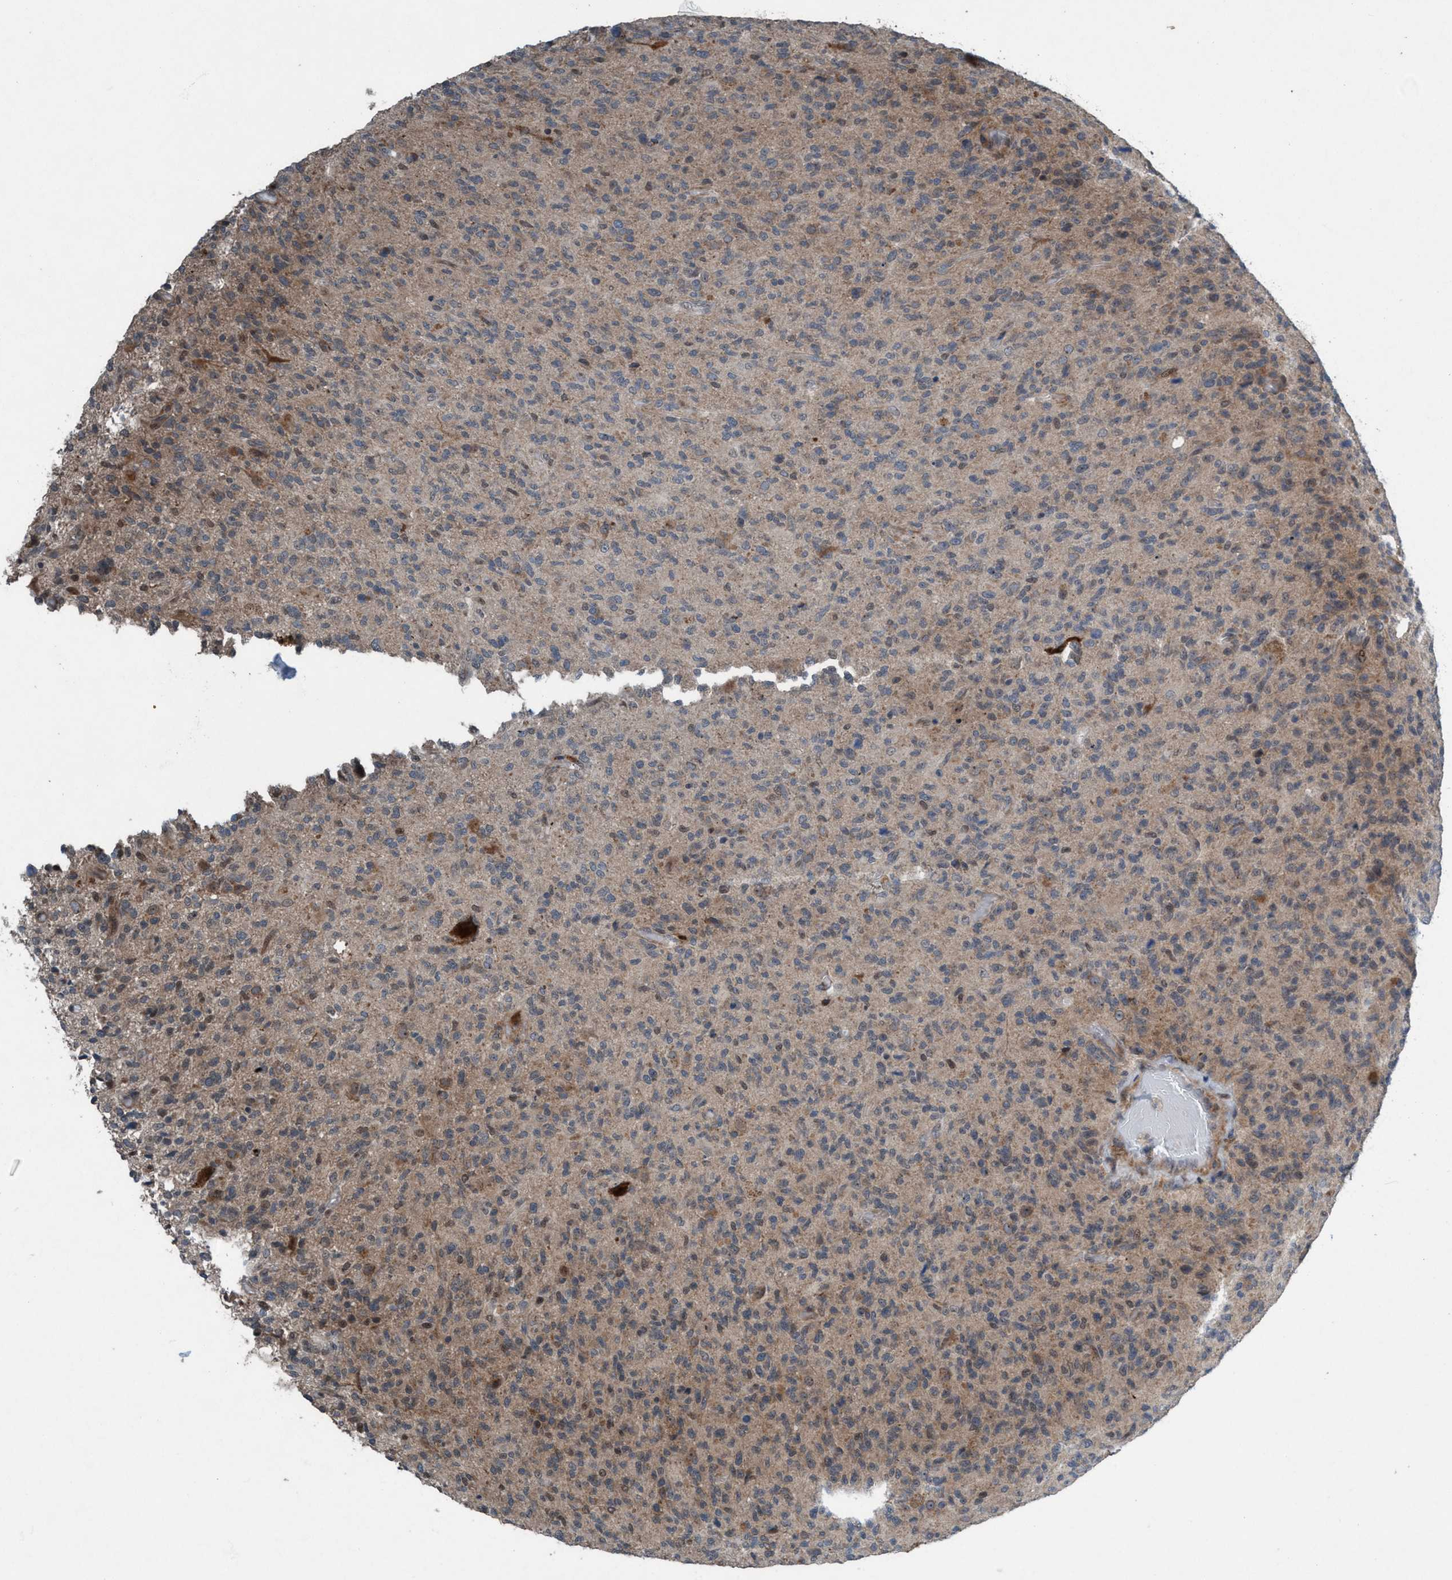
{"staining": {"intensity": "weak", "quantity": "25%-75%", "location": "cytoplasmic/membranous"}, "tissue": "glioma", "cell_type": "Tumor cells", "image_type": "cancer", "snomed": [{"axis": "morphology", "description": "Glioma, malignant, High grade"}, {"axis": "topography", "description": "Brain"}], "caption": "Malignant high-grade glioma tissue reveals weak cytoplasmic/membranous staining in about 25%-75% of tumor cells, visualized by immunohistochemistry.", "gene": "NISCH", "patient": {"sex": "male", "age": 71}}